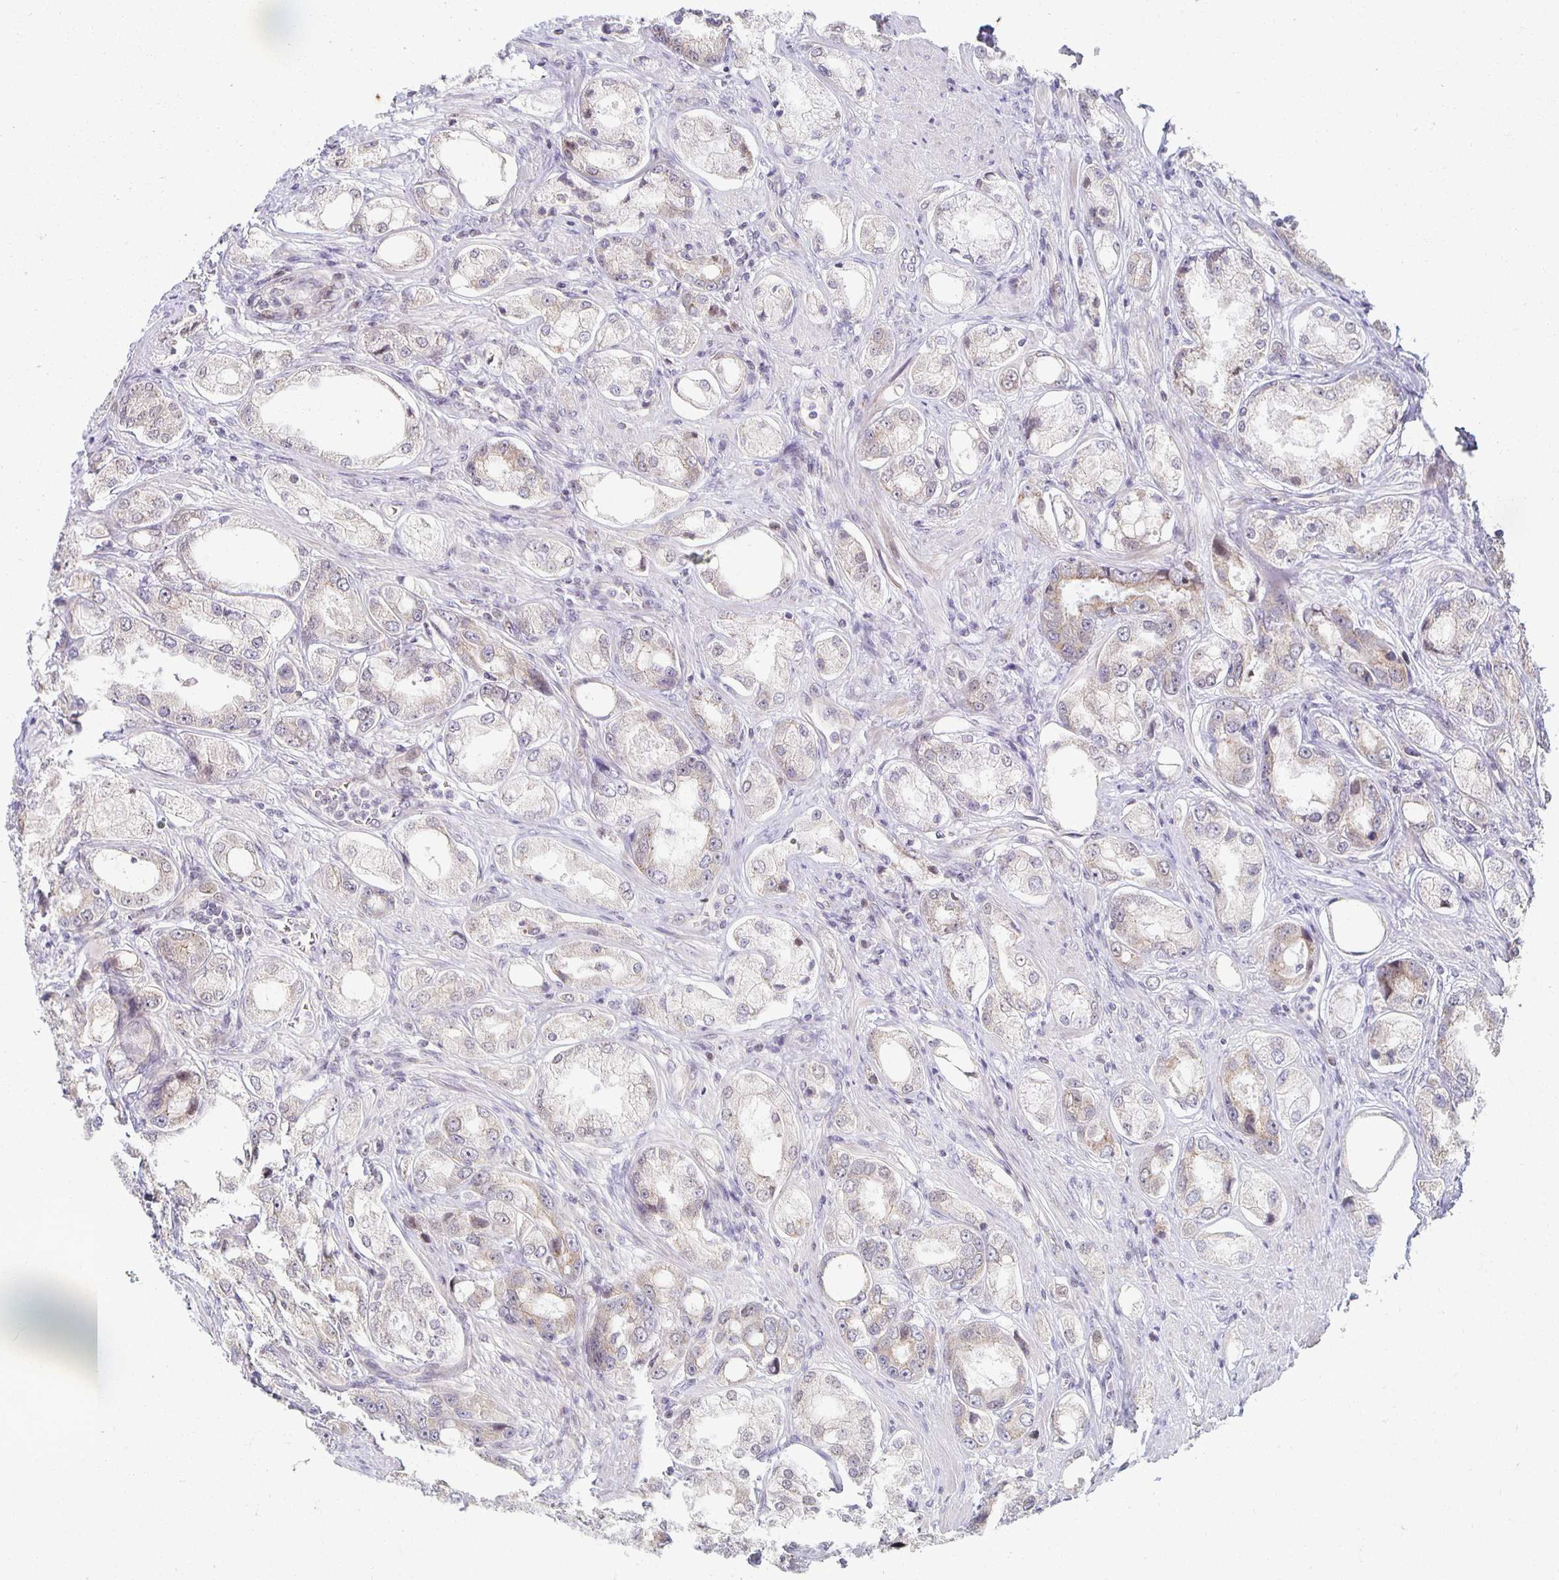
{"staining": {"intensity": "weak", "quantity": "25%-75%", "location": "cytoplasmic/membranous"}, "tissue": "prostate cancer", "cell_type": "Tumor cells", "image_type": "cancer", "snomed": [{"axis": "morphology", "description": "Adenocarcinoma, Low grade"}, {"axis": "topography", "description": "Prostate"}], "caption": "A brown stain labels weak cytoplasmic/membranous staining of a protein in prostate cancer tumor cells. Using DAB (brown) and hematoxylin (blue) stains, captured at high magnification using brightfield microscopy.", "gene": "HCFC1R1", "patient": {"sex": "male", "age": 68}}